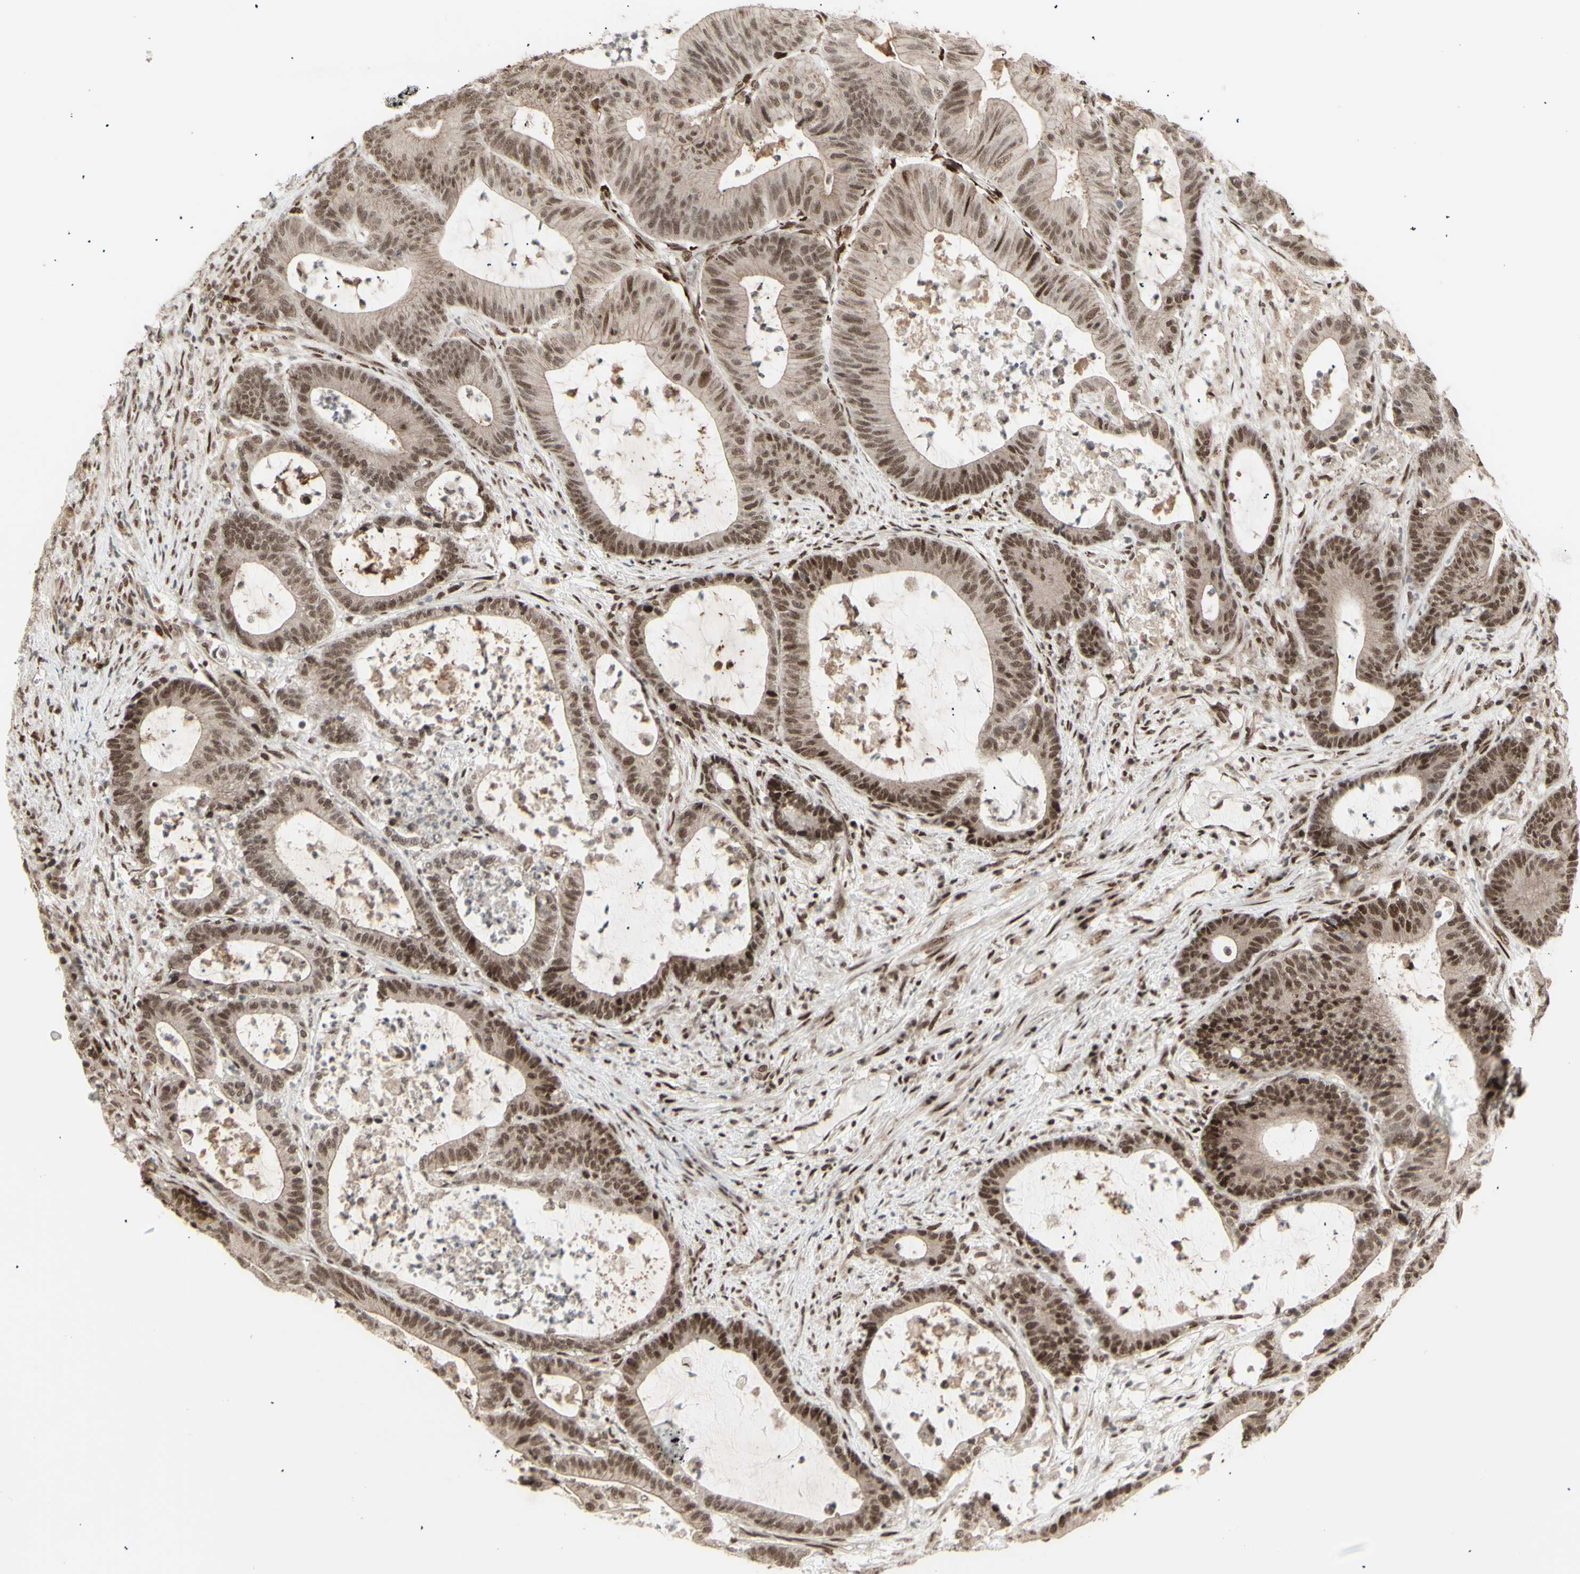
{"staining": {"intensity": "moderate", "quantity": ">75%", "location": "nuclear"}, "tissue": "colorectal cancer", "cell_type": "Tumor cells", "image_type": "cancer", "snomed": [{"axis": "morphology", "description": "Adenocarcinoma, NOS"}, {"axis": "topography", "description": "Colon"}], "caption": "Human adenocarcinoma (colorectal) stained for a protein (brown) reveals moderate nuclear positive staining in about >75% of tumor cells.", "gene": "CBX1", "patient": {"sex": "female", "age": 84}}